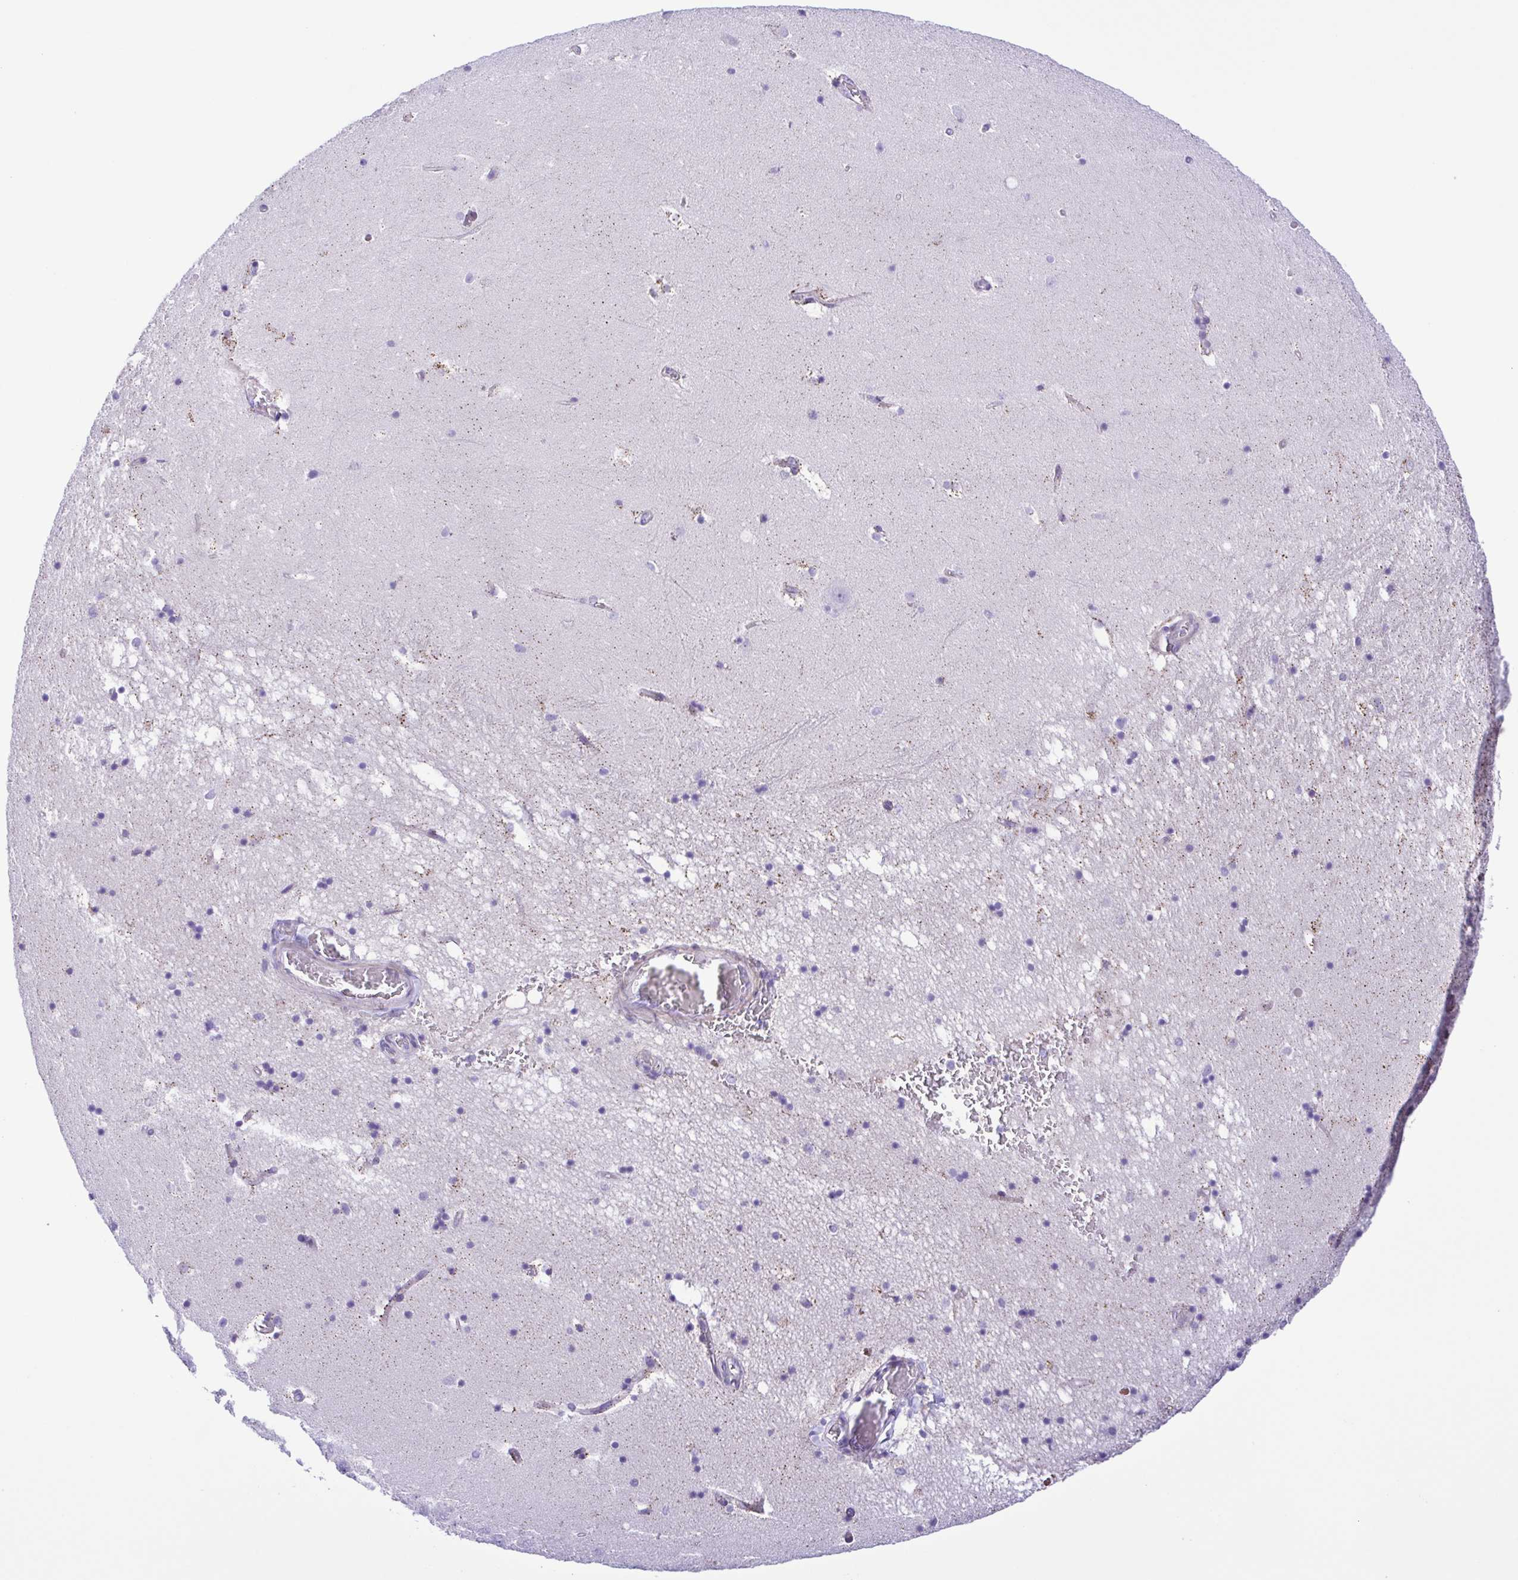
{"staining": {"intensity": "moderate", "quantity": "<25%", "location": "cytoplasmic/membranous"}, "tissue": "hippocampus", "cell_type": "Glial cells", "image_type": "normal", "snomed": [{"axis": "morphology", "description": "Normal tissue, NOS"}, {"axis": "topography", "description": "Hippocampus"}], "caption": "Protein analysis of normal hippocampus shows moderate cytoplasmic/membranous staining in approximately <25% of glial cells.", "gene": "ISM2", "patient": {"sex": "male", "age": 58}}